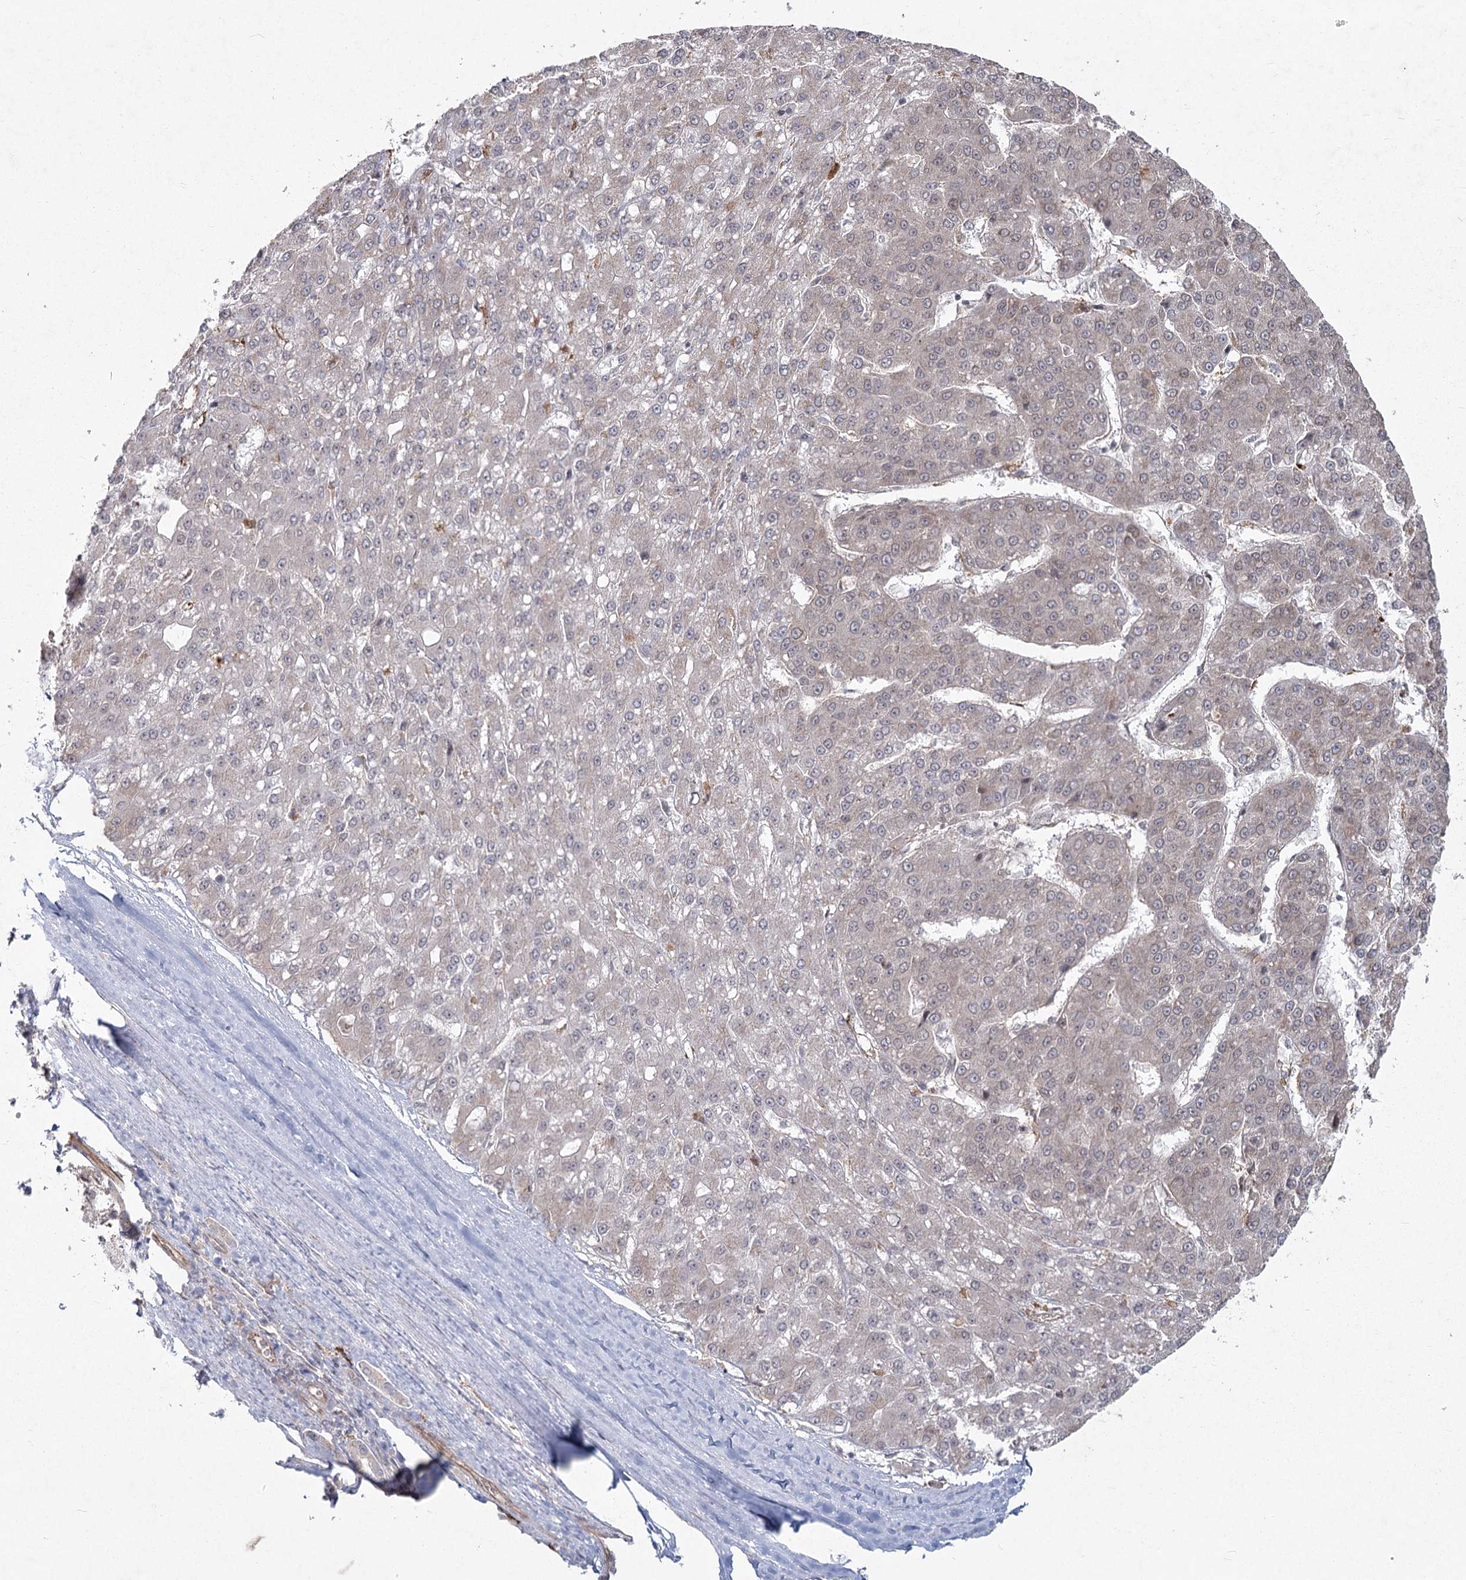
{"staining": {"intensity": "negative", "quantity": "none", "location": "none"}, "tissue": "liver cancer", "cell_type": "Tumor cells", "image_type": "cancer", "snomed": [{"axis": "morphology", "description": "Carcinoma, Hepatocellular, NOS"}, {"axis": "topography", "description": "Liver"}], "caption": "This is a photomicrograph of IHC staining of liver cancer (hepatocellular carcinoma), which shows no positivity in tumor cells. Brightfield microscopy of immunohistochemistry stained with DAB (brown) and hematoxylin (blue), captured at high magnification.", "gene": "AP2M1", "patient": {"sex": "male", "age": 67}}